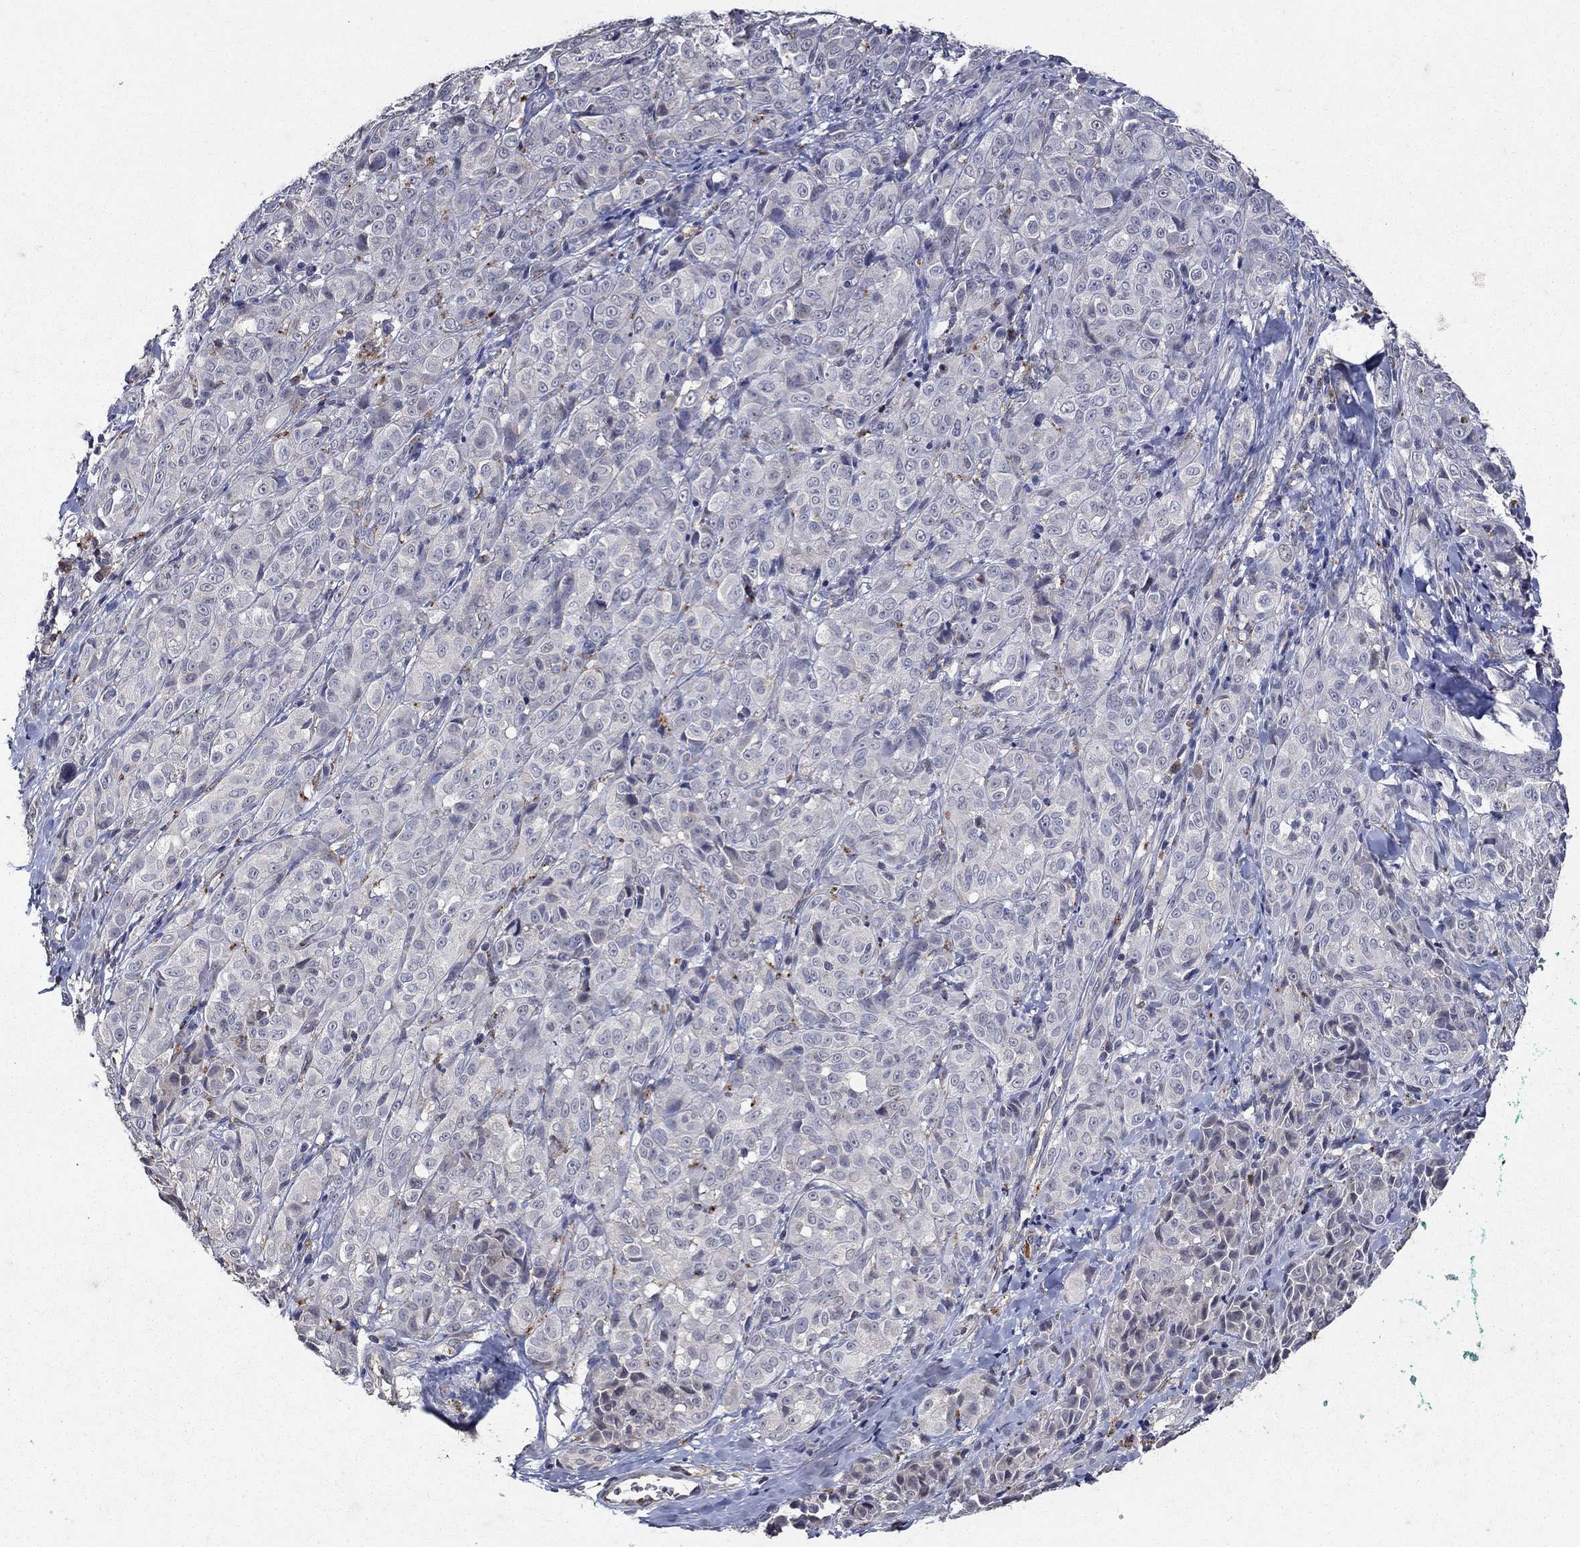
{"staining": {"intensity": "negative", "quantity": "none", "location": "none"}, "tissue": "melanoma", "cell_type": "Tumor cells", "image_type": "cancer", "snomed": [{"axis": "morphology", "description": "Malignant melanoma, NOS"}, {"axis": "topography", "description": "Skin"}], "caption": "IHC photomicrograph of human malignant melanoma stained for a protein (brown), which exhibits no expression in tumor cells.", "gene": "NPC2", "patient": {"sex": "male", "age": 89}}